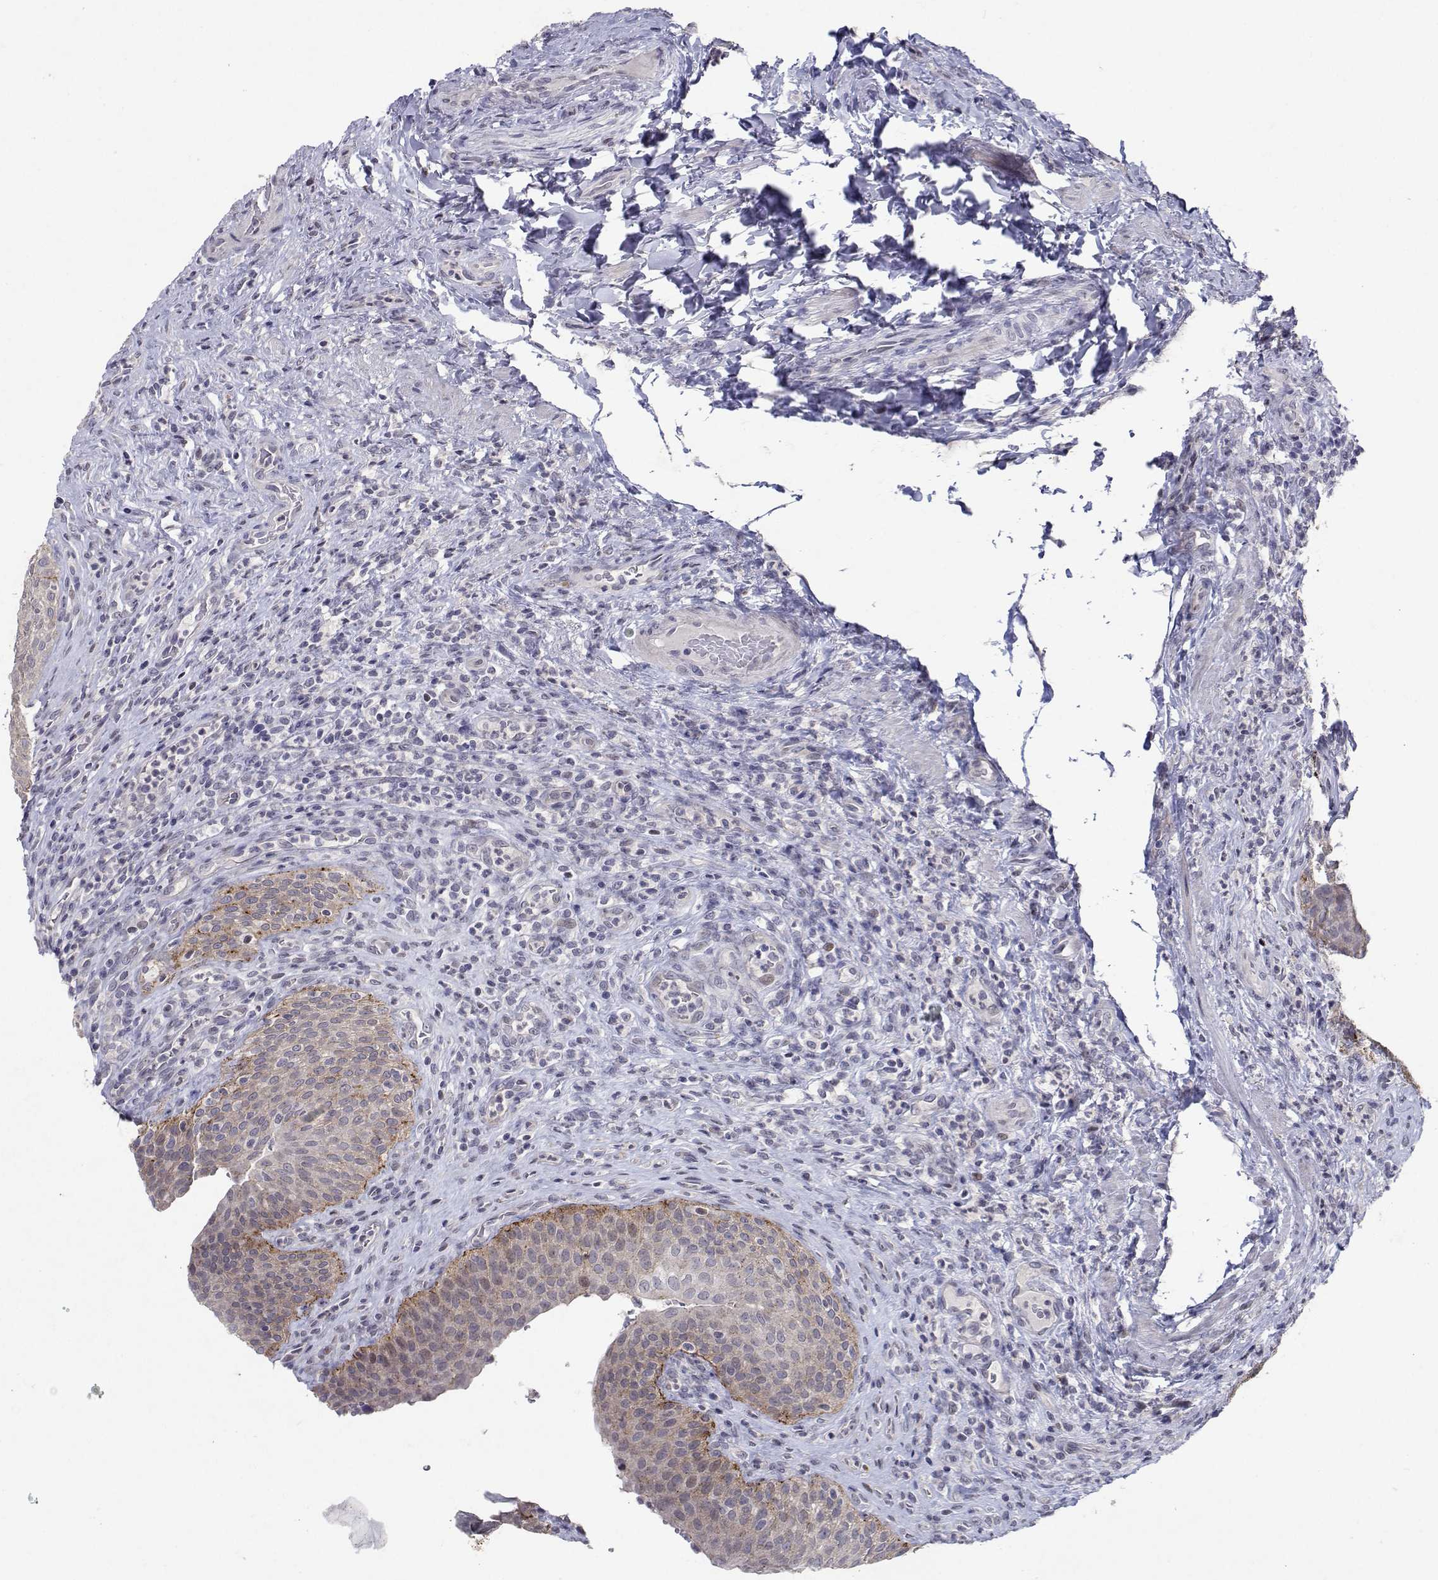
{"staining": {"intensity": "moderate", "quantity": "<25%", "location": "cytoplasmic/membranous"}, "tissue": "urinary bladder", "cell_type": "Urothelial cells", "image_type": "normal", "snomed": [{"axis": "morphology", "description": "Normal tissue, NOS"}, {"axis": "topography", "description": "Urinary bladder"}, {"axis": "topography", "description": "Peripheral nerve tissue"}], "caption": "Protein staining demonstrates moderate cytoplasmic/membranous staining in about <25% of urothelial cells in normal urinary bladder.", "gene": "RBPJL", "patient": {"sex": "male", "age": 66}}